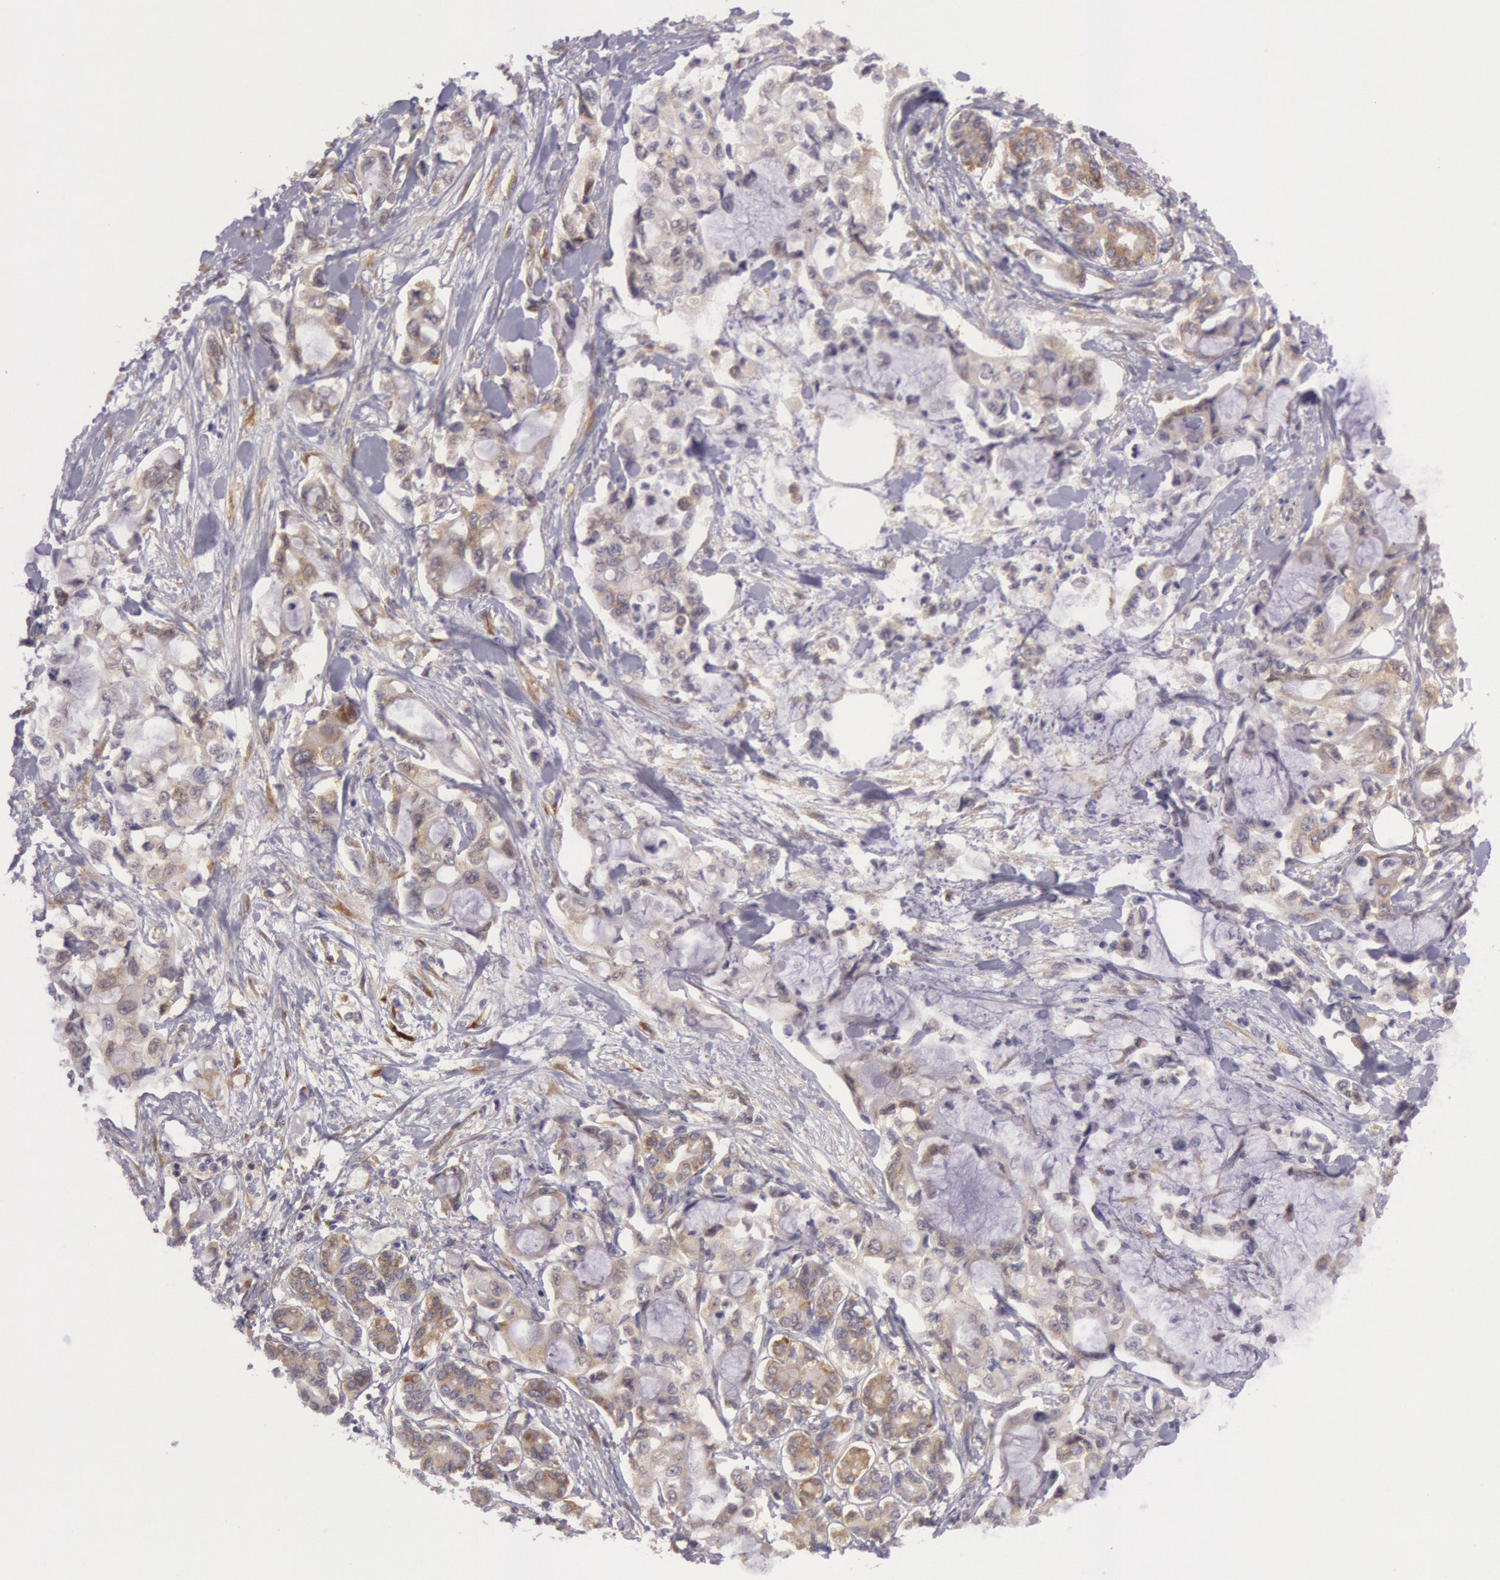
{"staining": {"intensity": "weak", "quantity": "25%-75%", "location": "cytoplasmic/membranous"}, "tissue": "pancreatic cancer", "cell_type": "Tumor cells", "image_type": "cancer", "snomed": [{"axis": "morphology", "description": "Adenocarcinoma, NOS"}, {"axis": "topography", "description": "Pancreas"}], "caption": "A photomicrograph of adenocarcinoma (pancreatic) stained for a protein demonstrates weak cytoplasmic/membranous brown staining in tumor cells.", "gene": "CHUK", "patient": {"sex": "female", "age": 70}}